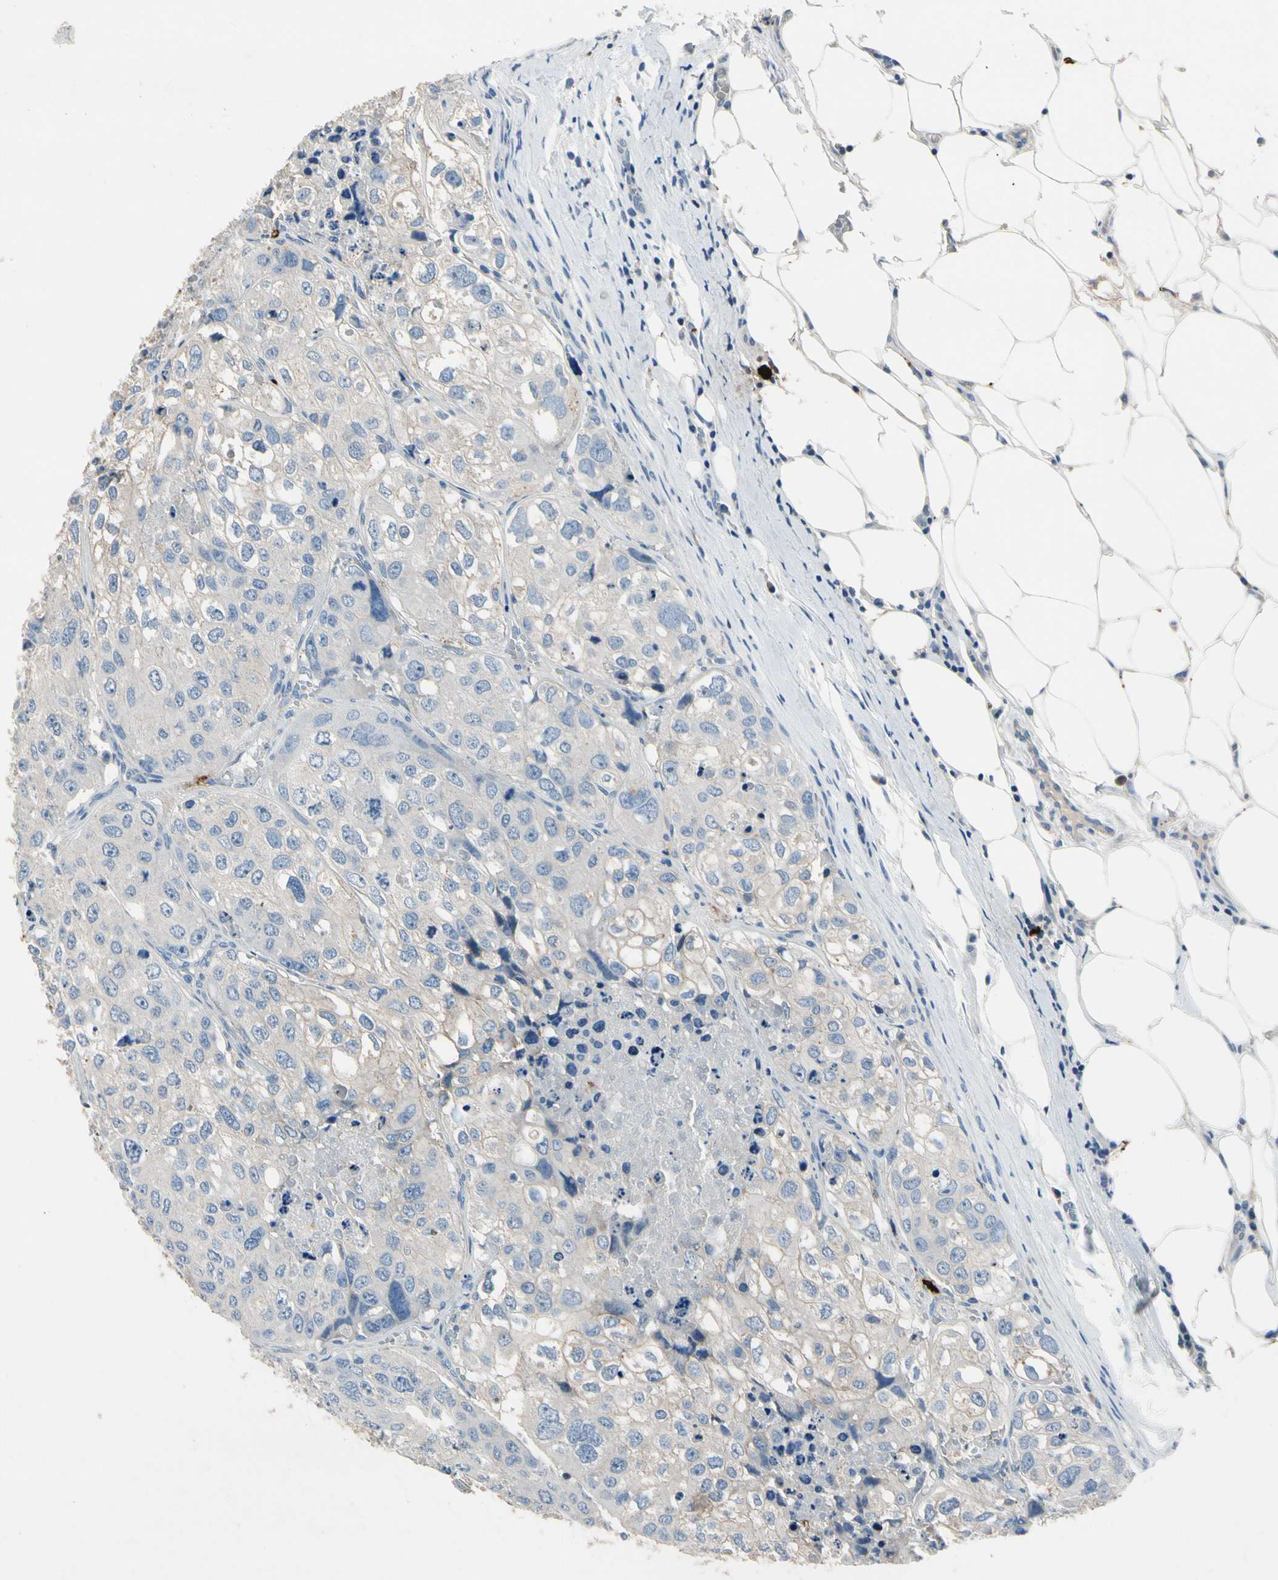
{"staining": {"intensity": "negative", "quantity": "none", "location": "none"}, "tissue": "urothelial cancer", "cell_type": "Tumor cells", "image_type": "cancer", "snomed": [{"axis": "morphology", "description": "Urothelial carcinoma, High grade"}, {"axis": "topography", "description": "Lymph node"}, {"axis": "topography", "description": "Urinary bladder"}], "caption": "A photomicrograph of human urothelial cancer is negative for staining in tumor cells.", "gene": "CPA3", "patient": {"sex": "male", "age": 51}}